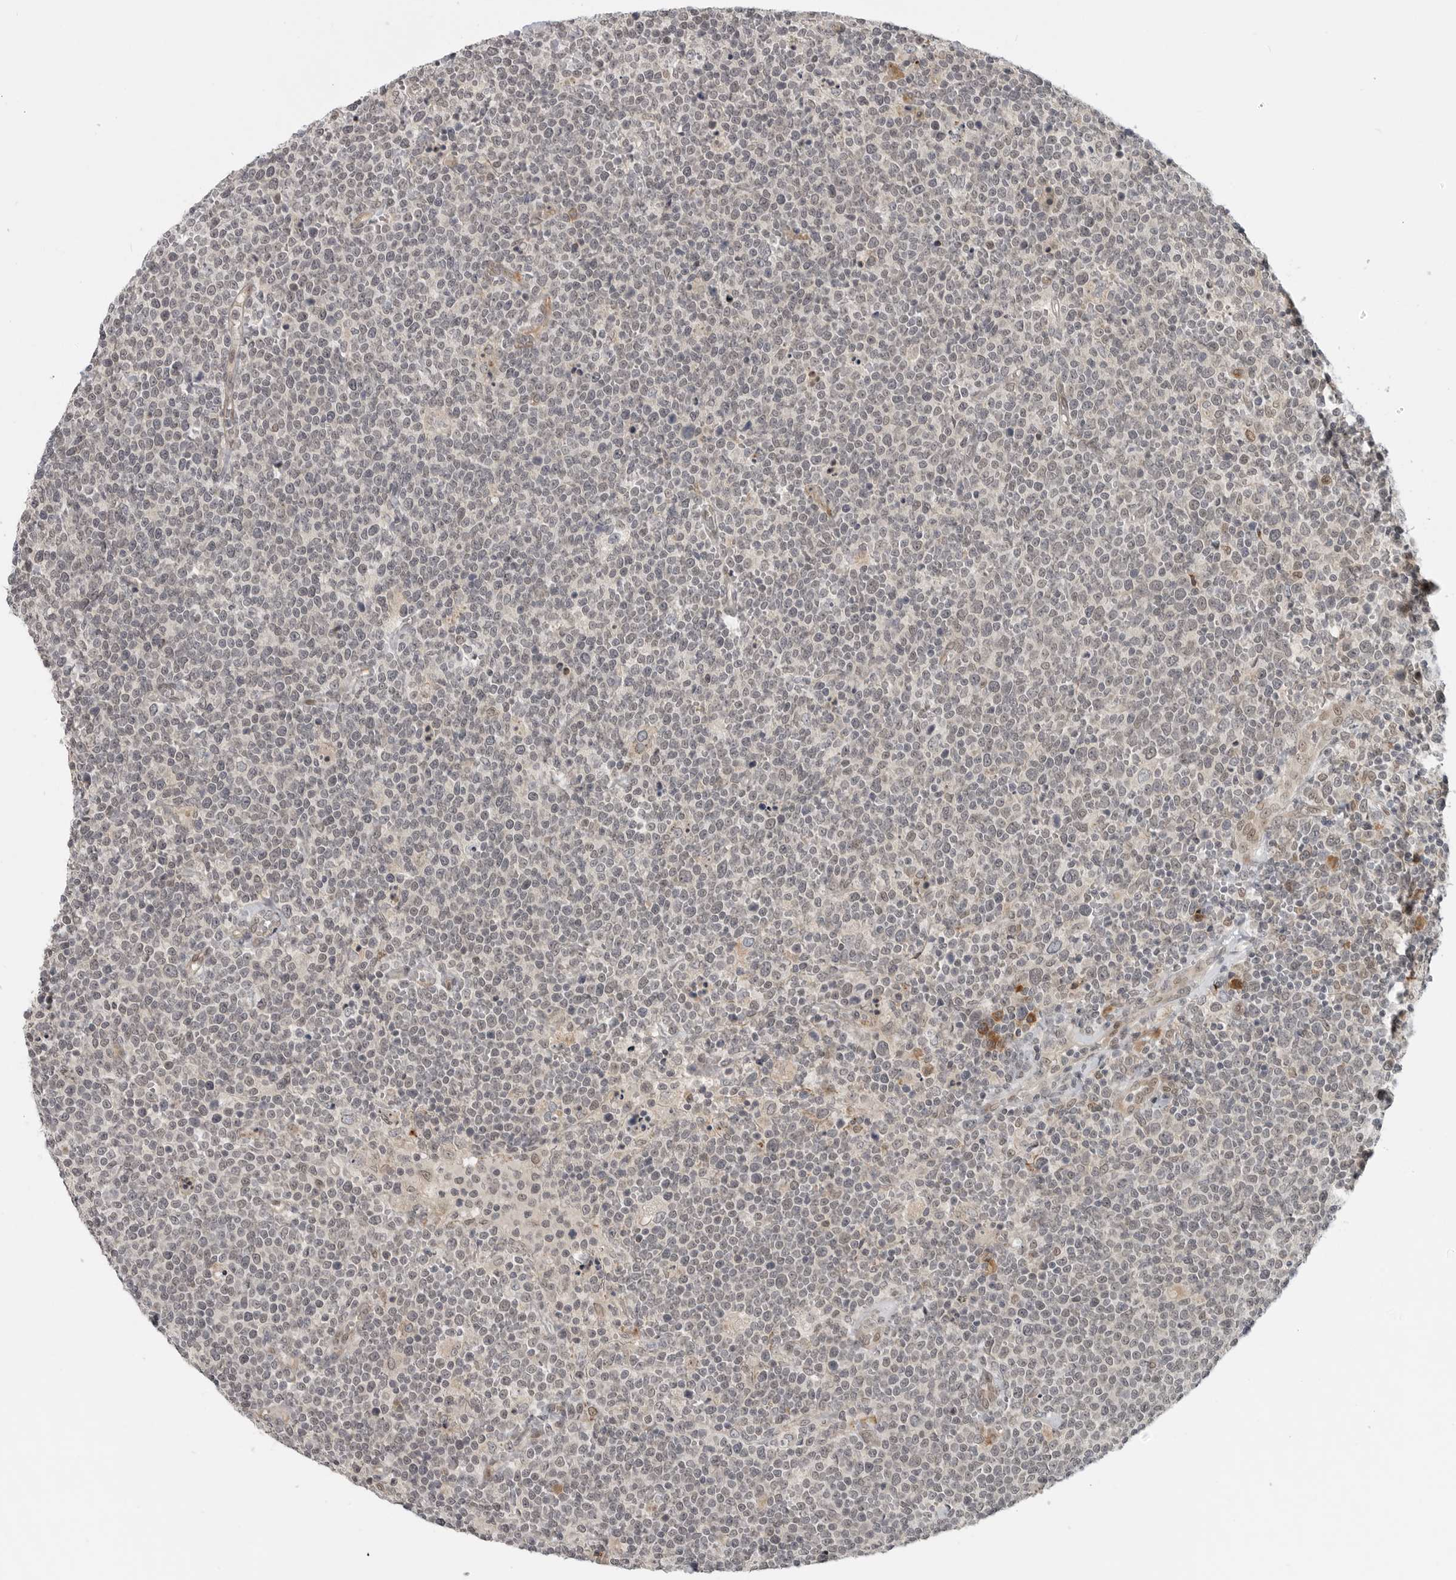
{"staining": {"intensity": "negative", "quantity": "none", "location": "none"}, "tissue": "lymphoma", "cell_type": "Tumor cells", "image_type": "cancer", "snomed": [{"axis": "morphology", "description": "Malignant lymphoma, non-Hodgkin's type, High grade"}, {"axis": "topography", "description": "Lymph node"}], "caption": "High power microscopy micrograph of an immunohistochemistry image of lymphoma, revealing no significant staining in tumor cells.", "gene": "CEP295NL", "patient": {"sex": "male", "age": 61}}